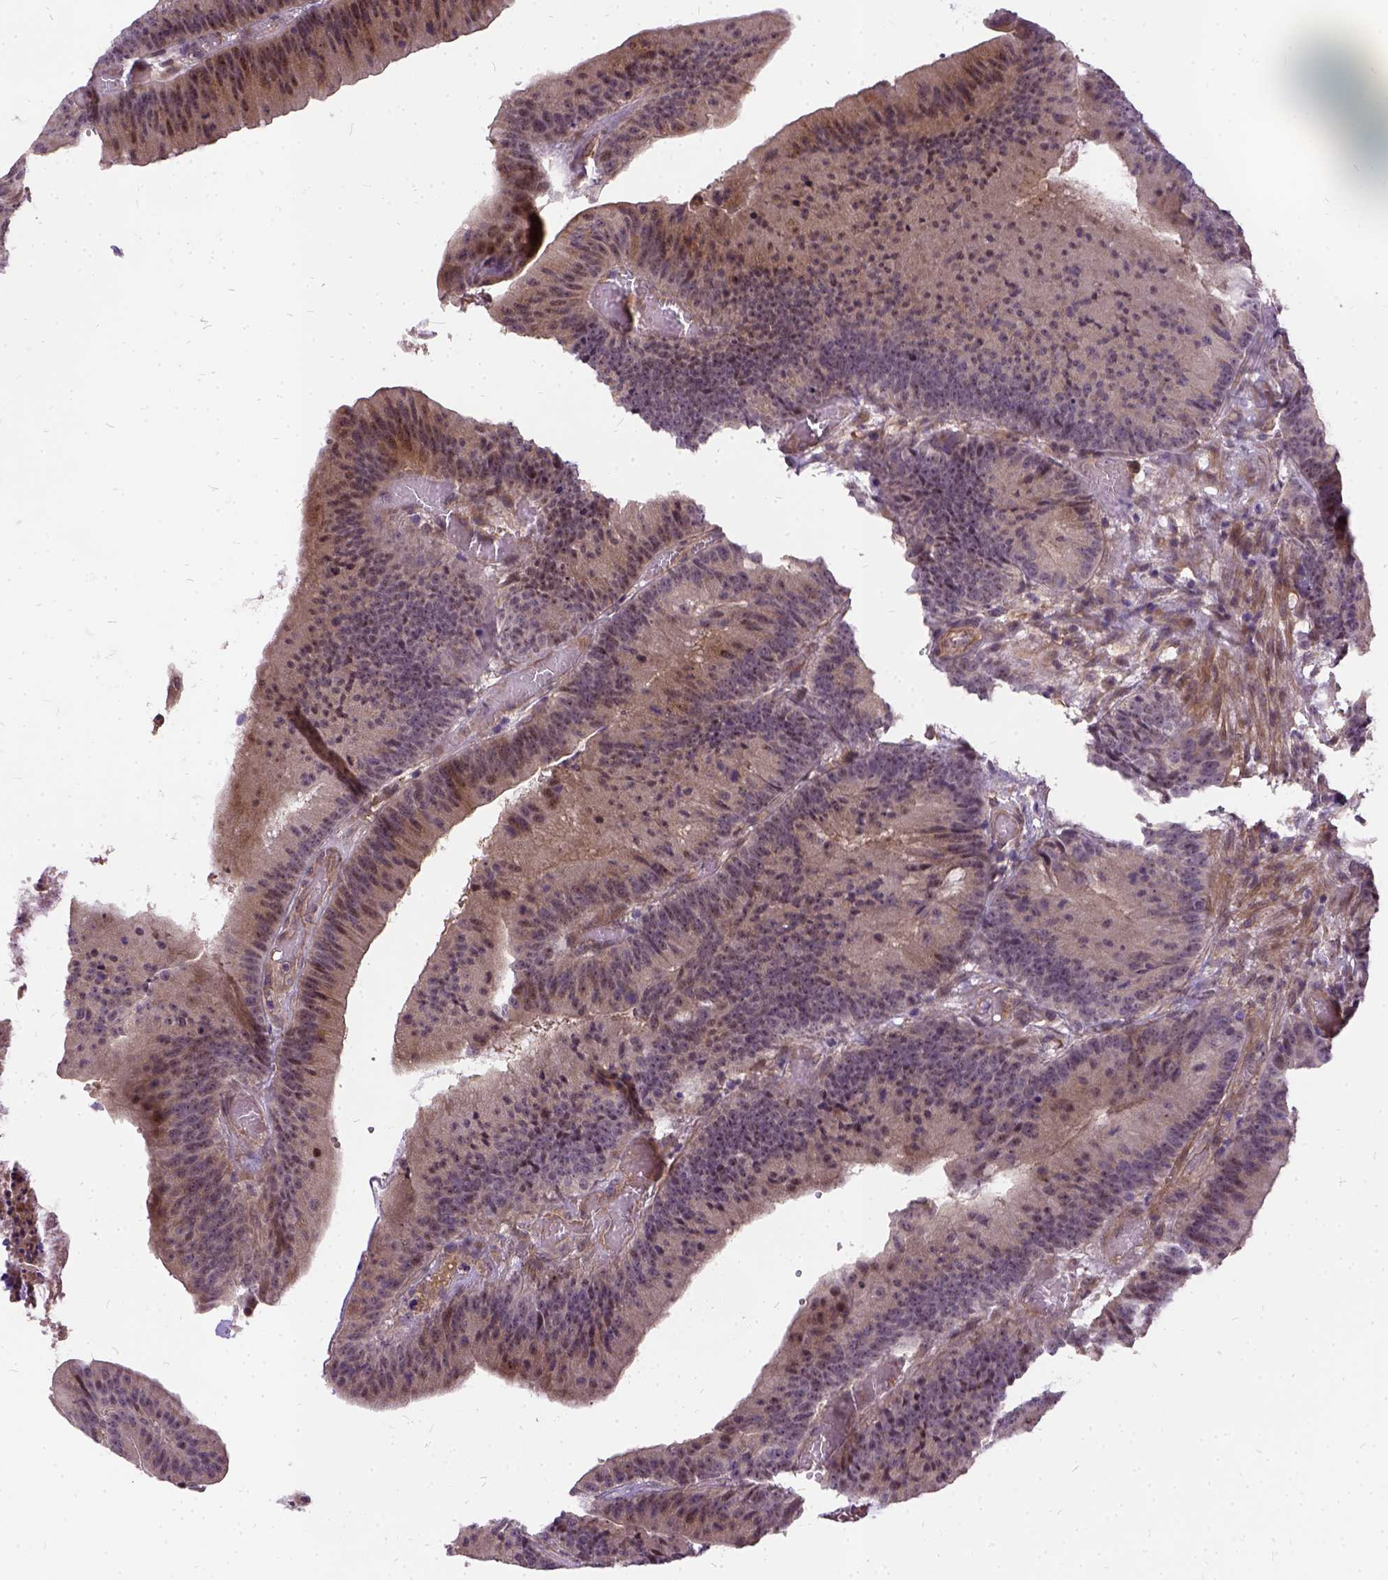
{"staining": {"intensity": "moderate", "quantity": "25%-75%", "location": "cytoplasmic/membranous"}, "tissue": "colorectal cancer", "cell_type": "Tumor cells", "image_type": "cancer", "snomed": [{"axis": "morphology", "description": "Adenocarcinoma, NOS"}, {"axis": "topography", "description": "Colon"}], "caption": "The immunohistochemical stain labels moderate cytoplasmic/membranous positivity in tumor cells of colorectal cancer (adenocarcinoma) tissue. The staining was performed using DAB (3,3'-diaminobenzidine), with brown indicating positive protein expression. Nuclei are stained blue with hematoxylin.", "gene": "ILRUN", "patient": {"sex": "female", "age": 78}}